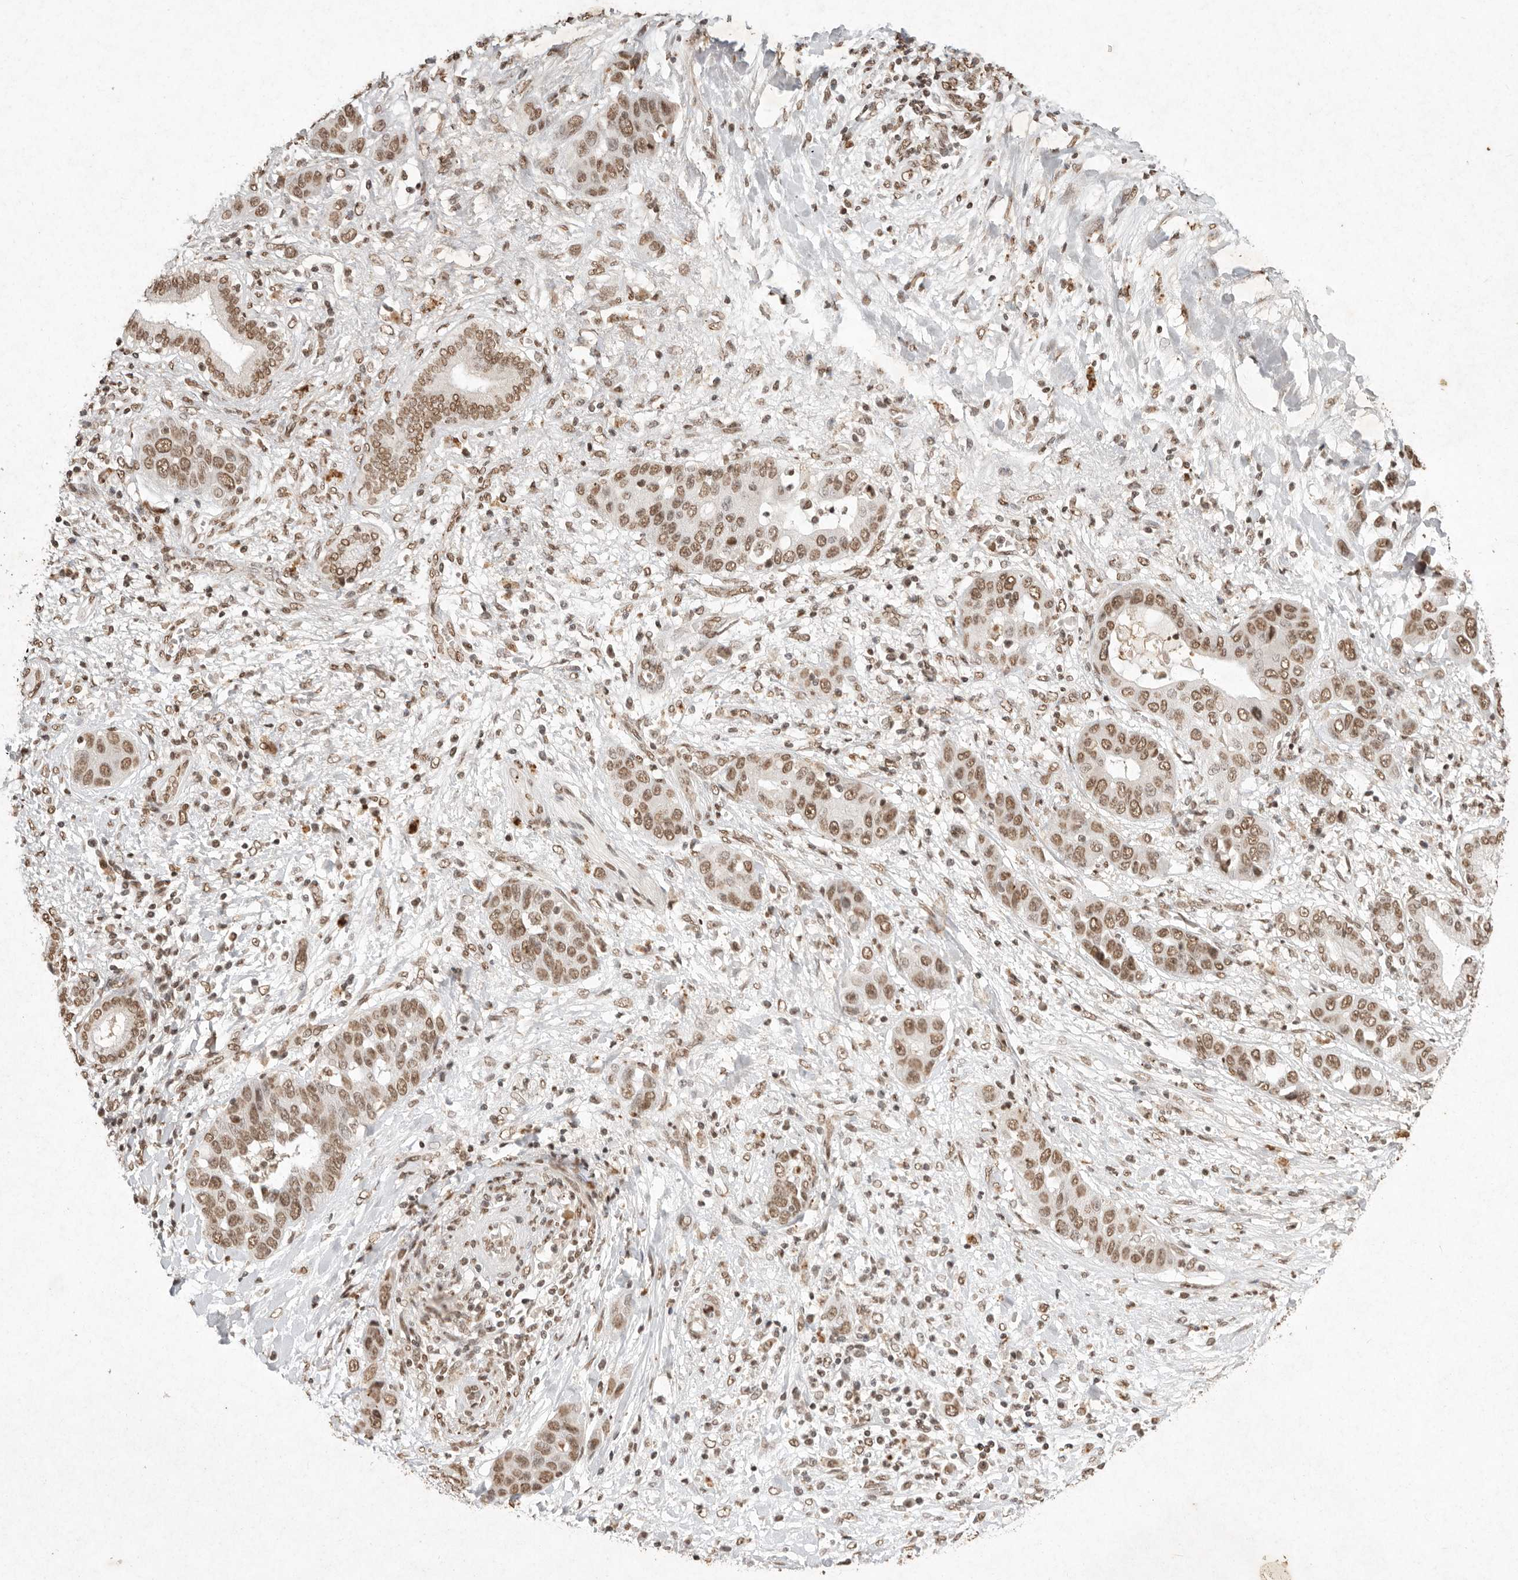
{"staining": {"intensity": "moderate", "quantity": ">75%", "location": "nuclear"}, "tissue": "liver cancer", "cell_type": "Tumor cells", "image_type": "cancer", "snomed": [{"axis": "morphology", "description": "Cholangiocarcinoma"}, {"axis": "topography", "description": "Liver"}], "caption": "Human liver cancer stained with a brown dye reveals moderate nuclear positive staining in approximately >75% of tumor cells.", "gene": "NKX3-2", "patient": {"sex": "female", "age": 52}}